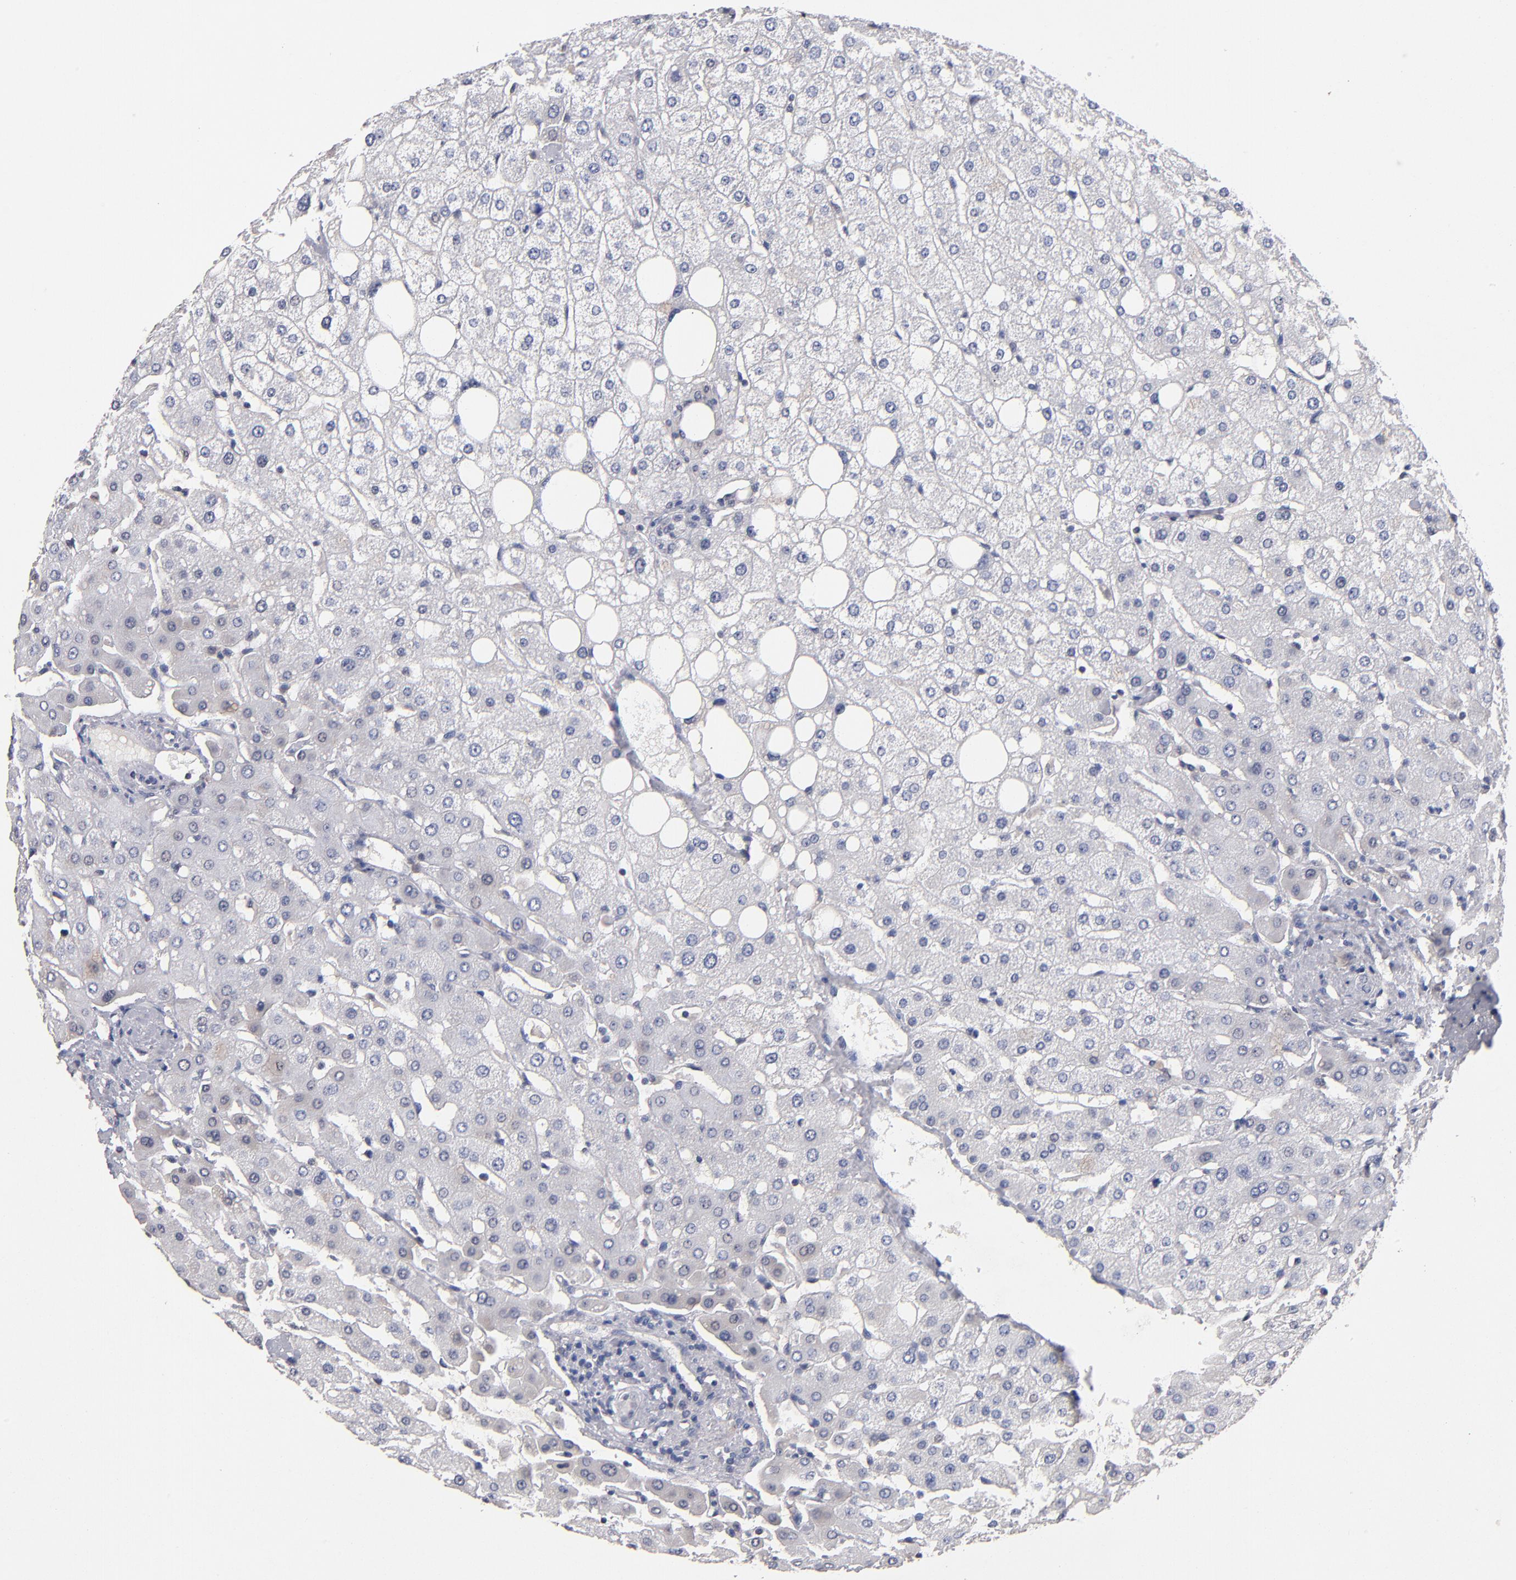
{"staining": {"intensity": "negative", "quantity": "none", "location": "none"}, "tissue": "liver", "cell_type": "Cholangiocytes", "image_type": "normal", "snomed": [{"axis": "morphology", "description": "Normal tissue, NOS"}, {"axis": "topography", "description": "Liver"}], "caption": "This is an IHC image of normal human liver. There is no expression in cholangiocytes.", "gene": "PSMD10", "patient": {"sex": "male", "age": 35}}